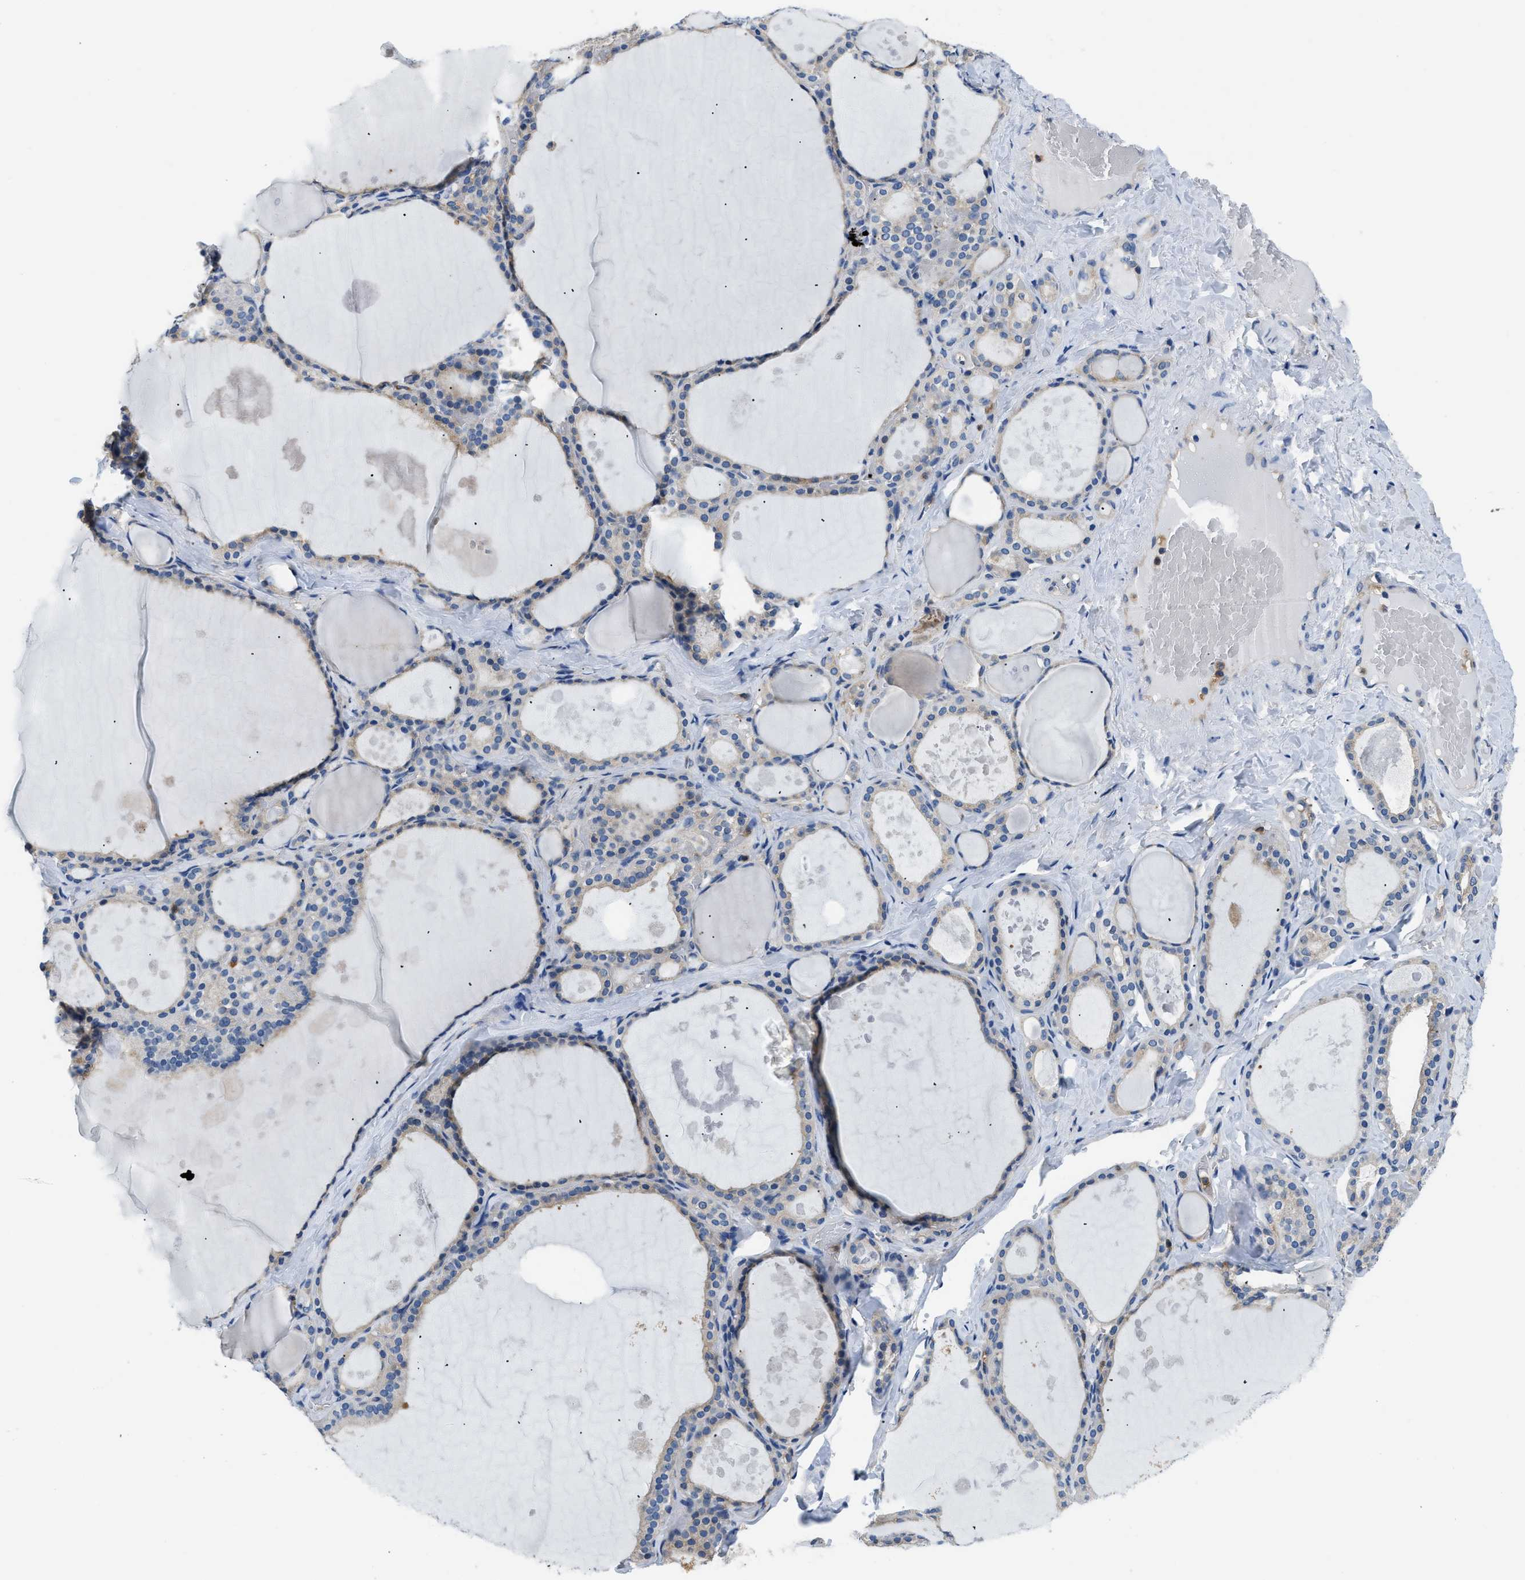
{"staining": {"intensity": "moderate", "quantity": "25%-75%", "location": "cytoplasmic/membranous"}, "tissue": "thyroid gland", "cell_type": "Glandular cells", "image_type": "normal", "snomed": [{"axis": "morphology", "description": "Normal tissue, NOS"}, {"axis": "topography", "description": "Thyroid gland"}], "caption": "This is a photomicrograph of immunohistochemistry staining of normal thyroid gland, which shows moderate expression in the cytoplasmic/membranous of glandular cells.", "gene": "PKM", "patient": {"sex": "male", "age": 56}}